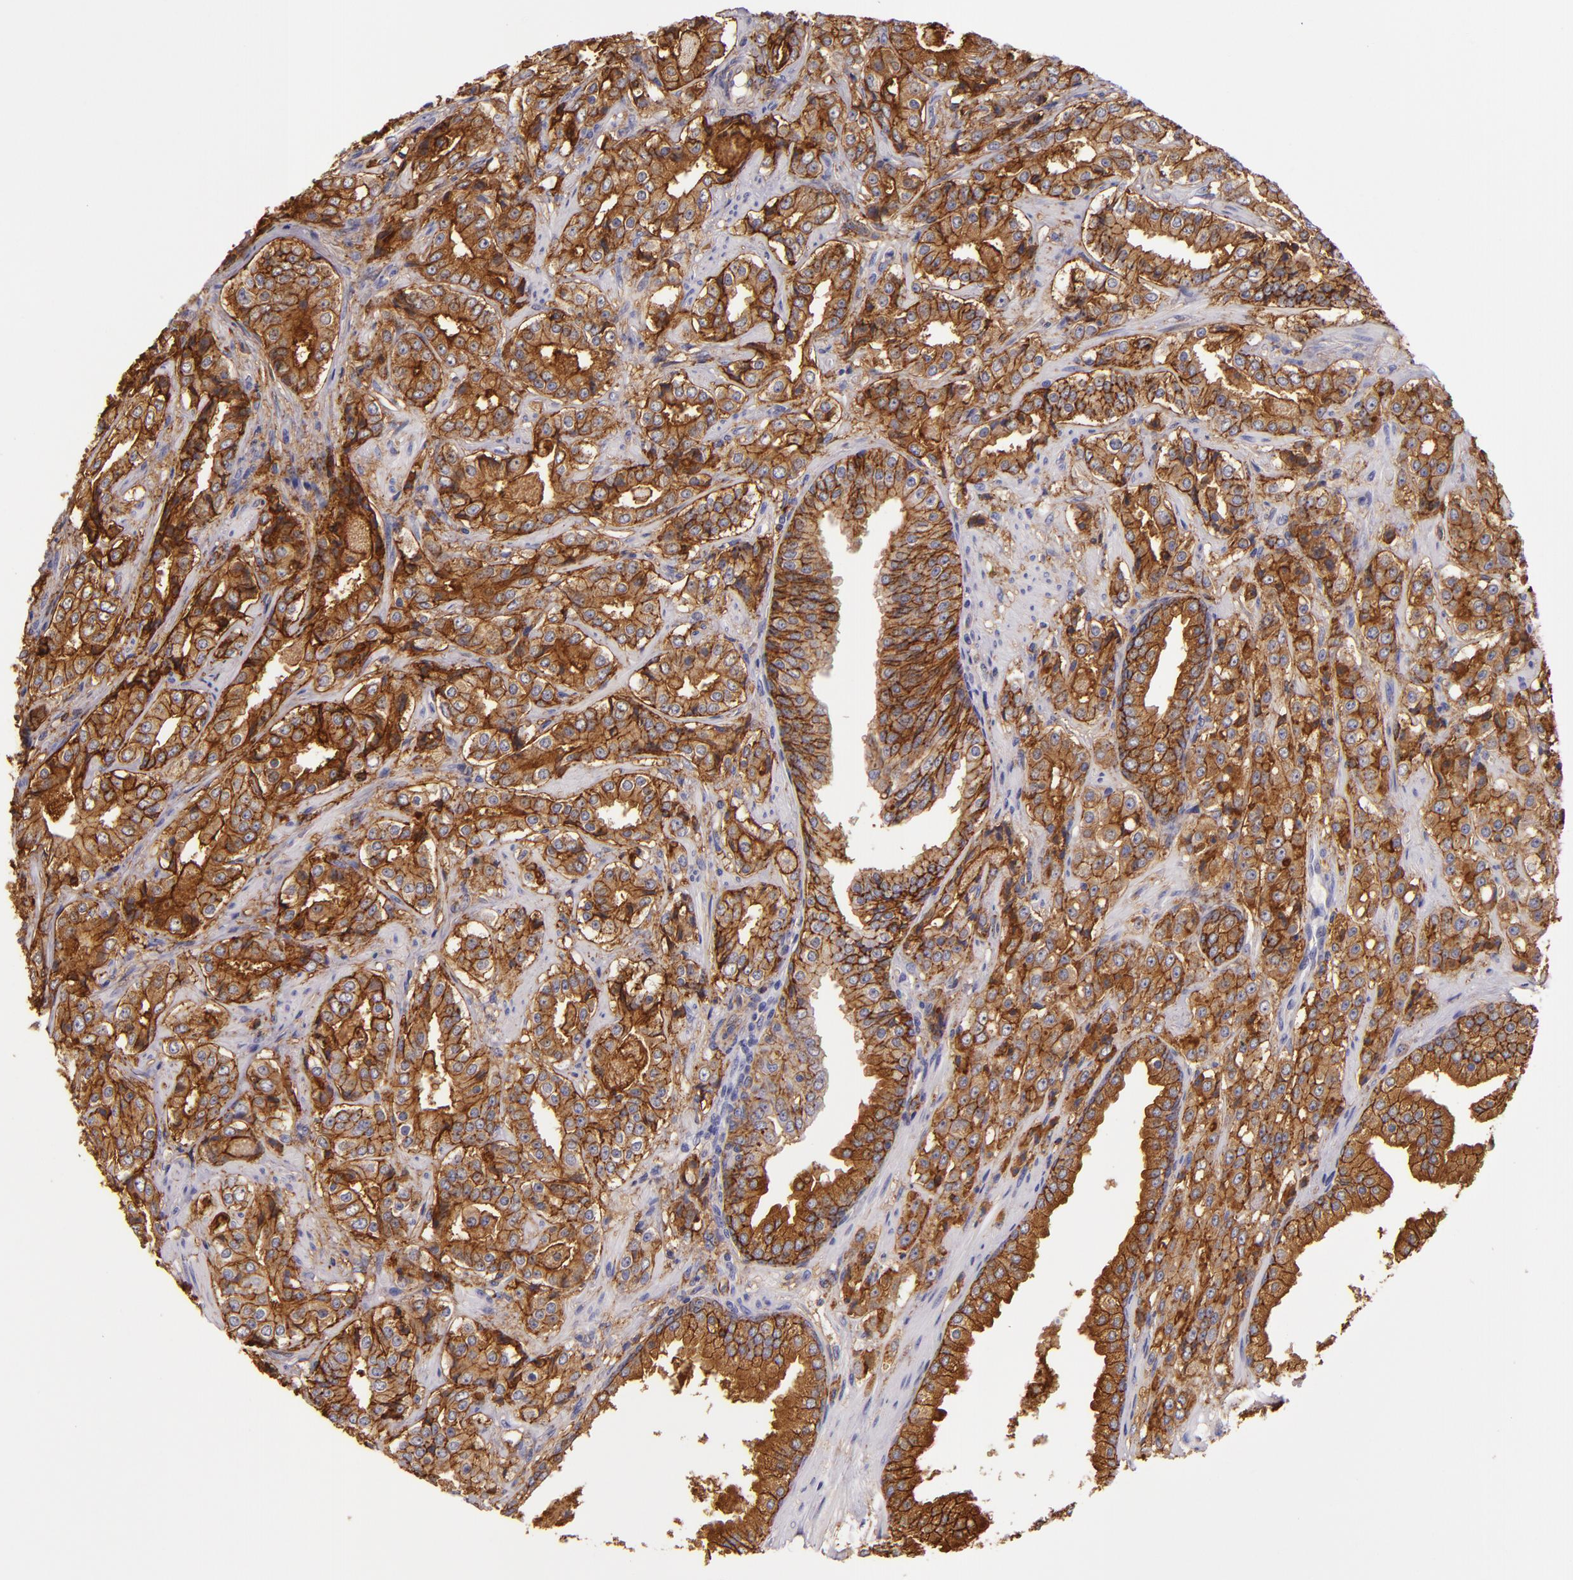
{"staining": {"intensity": "strong", "quantity": ">75%", "location": "cytoplasmic/membranous"}, "tissue": "prostate cancer", "cell_type": "Tumor cells", "image_type": "cancer", "snomed": [{"axis": "morphology", "description": "Adenocarcinoma, Medium grade"}, {"axis": "topography", "description": "Prostate"}], "caption": "Immunohistochemistry (IHC) image of prostate adenocarcinoma (medium-grade) stained for a protein (brown), which displays high levels of strong cytoplasmic/membranous positivity in about >75% of tumor cells.", "gene": "CD9", "patient": {"sex": "male", "age": 60}}